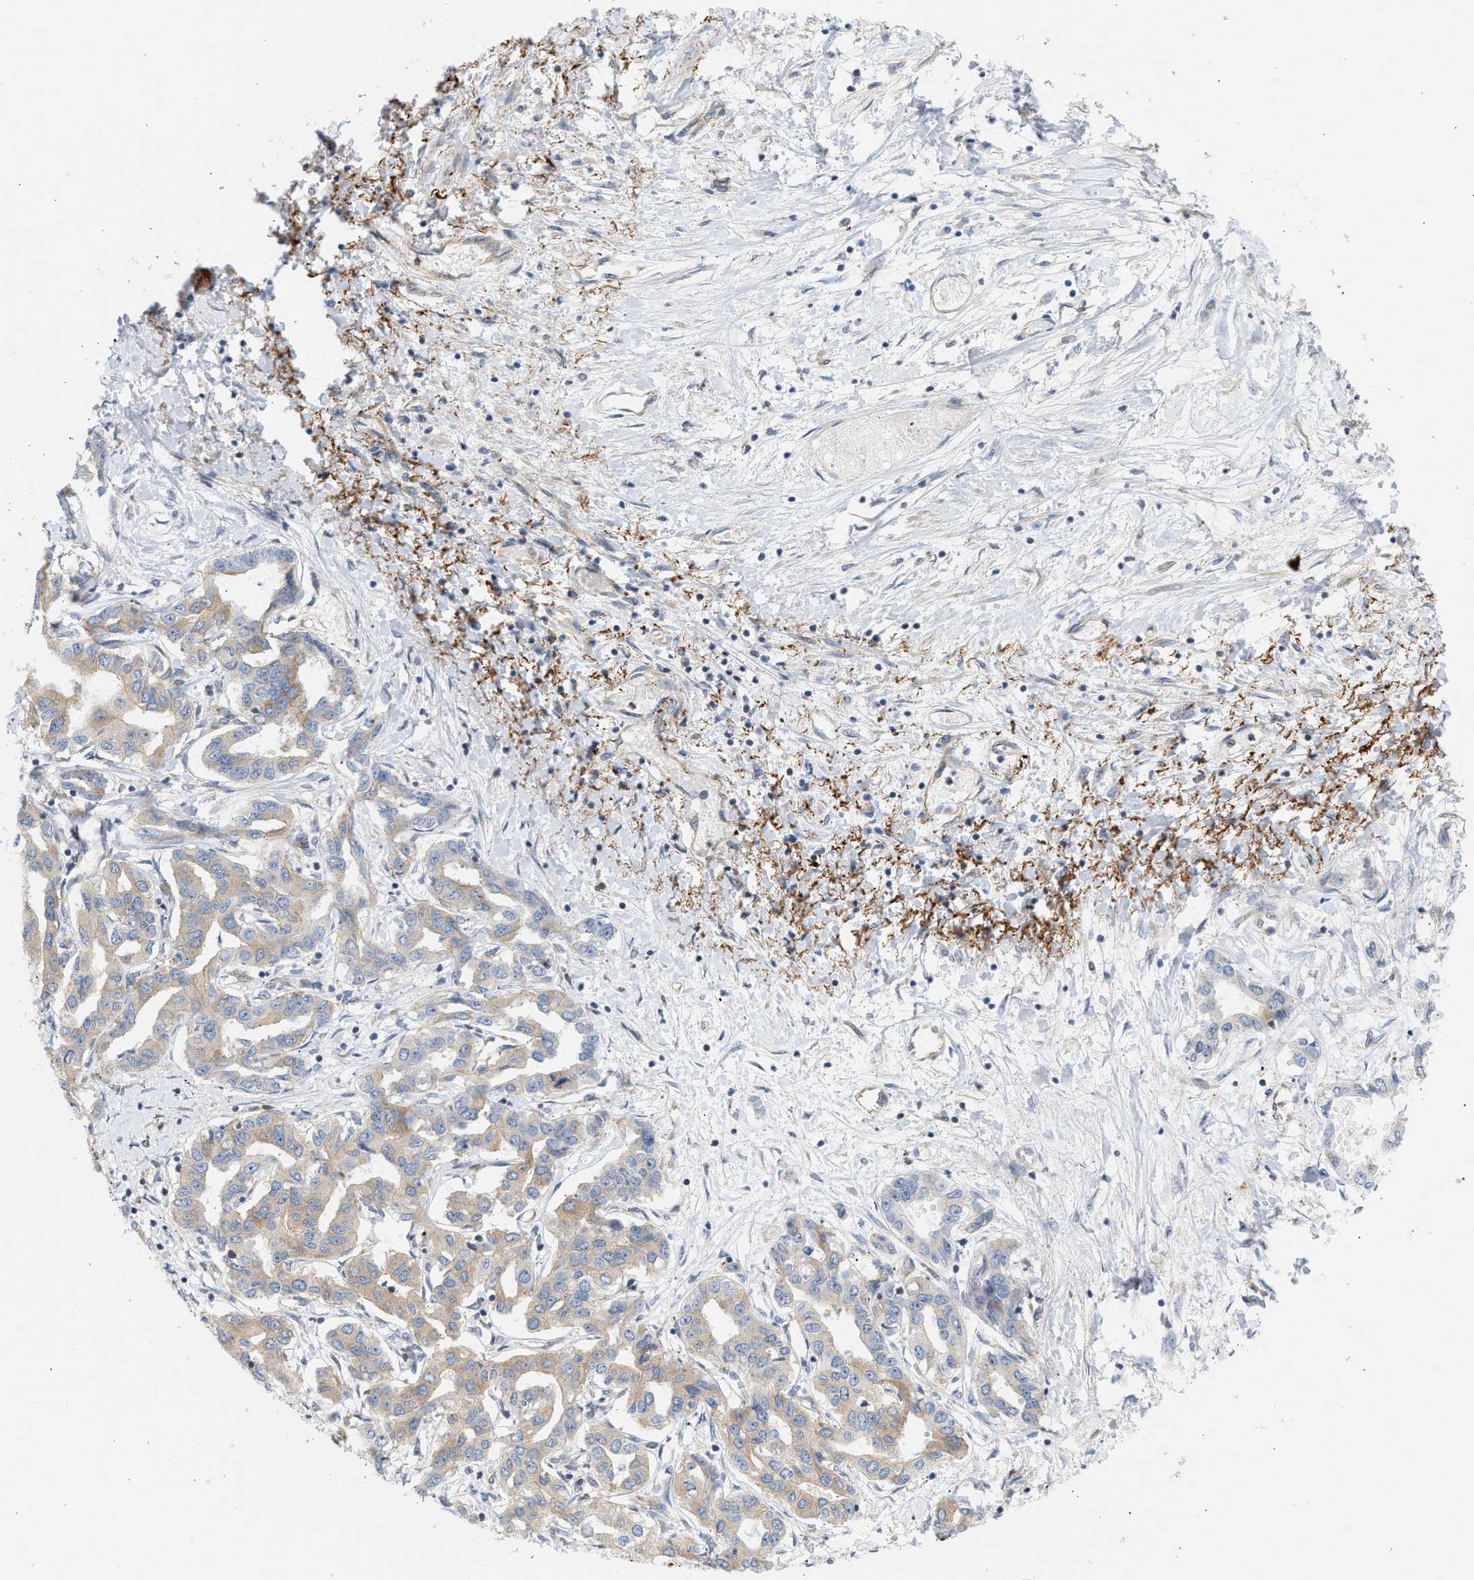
{"staining": {"intensity": "moderate", "quantity": "25%-75%", "location": "cytoplasmic/membranous"}, "tissue": "liver cancer", "cell_type": "Tumor cells", "image_type": "cancer", "snomed": [{"axis": "morphology", "description": "Cholangiocarcinoma"}, {"axis": "topography", "description": "Liver"}], "caption": "A brown stain shows moderate cytoplasmic/membranous positivity of a protein in human liver cholangiocarcinoma tumor cells.", "gene": "STRN", "patient": {"sex": "male", "age": 59}}